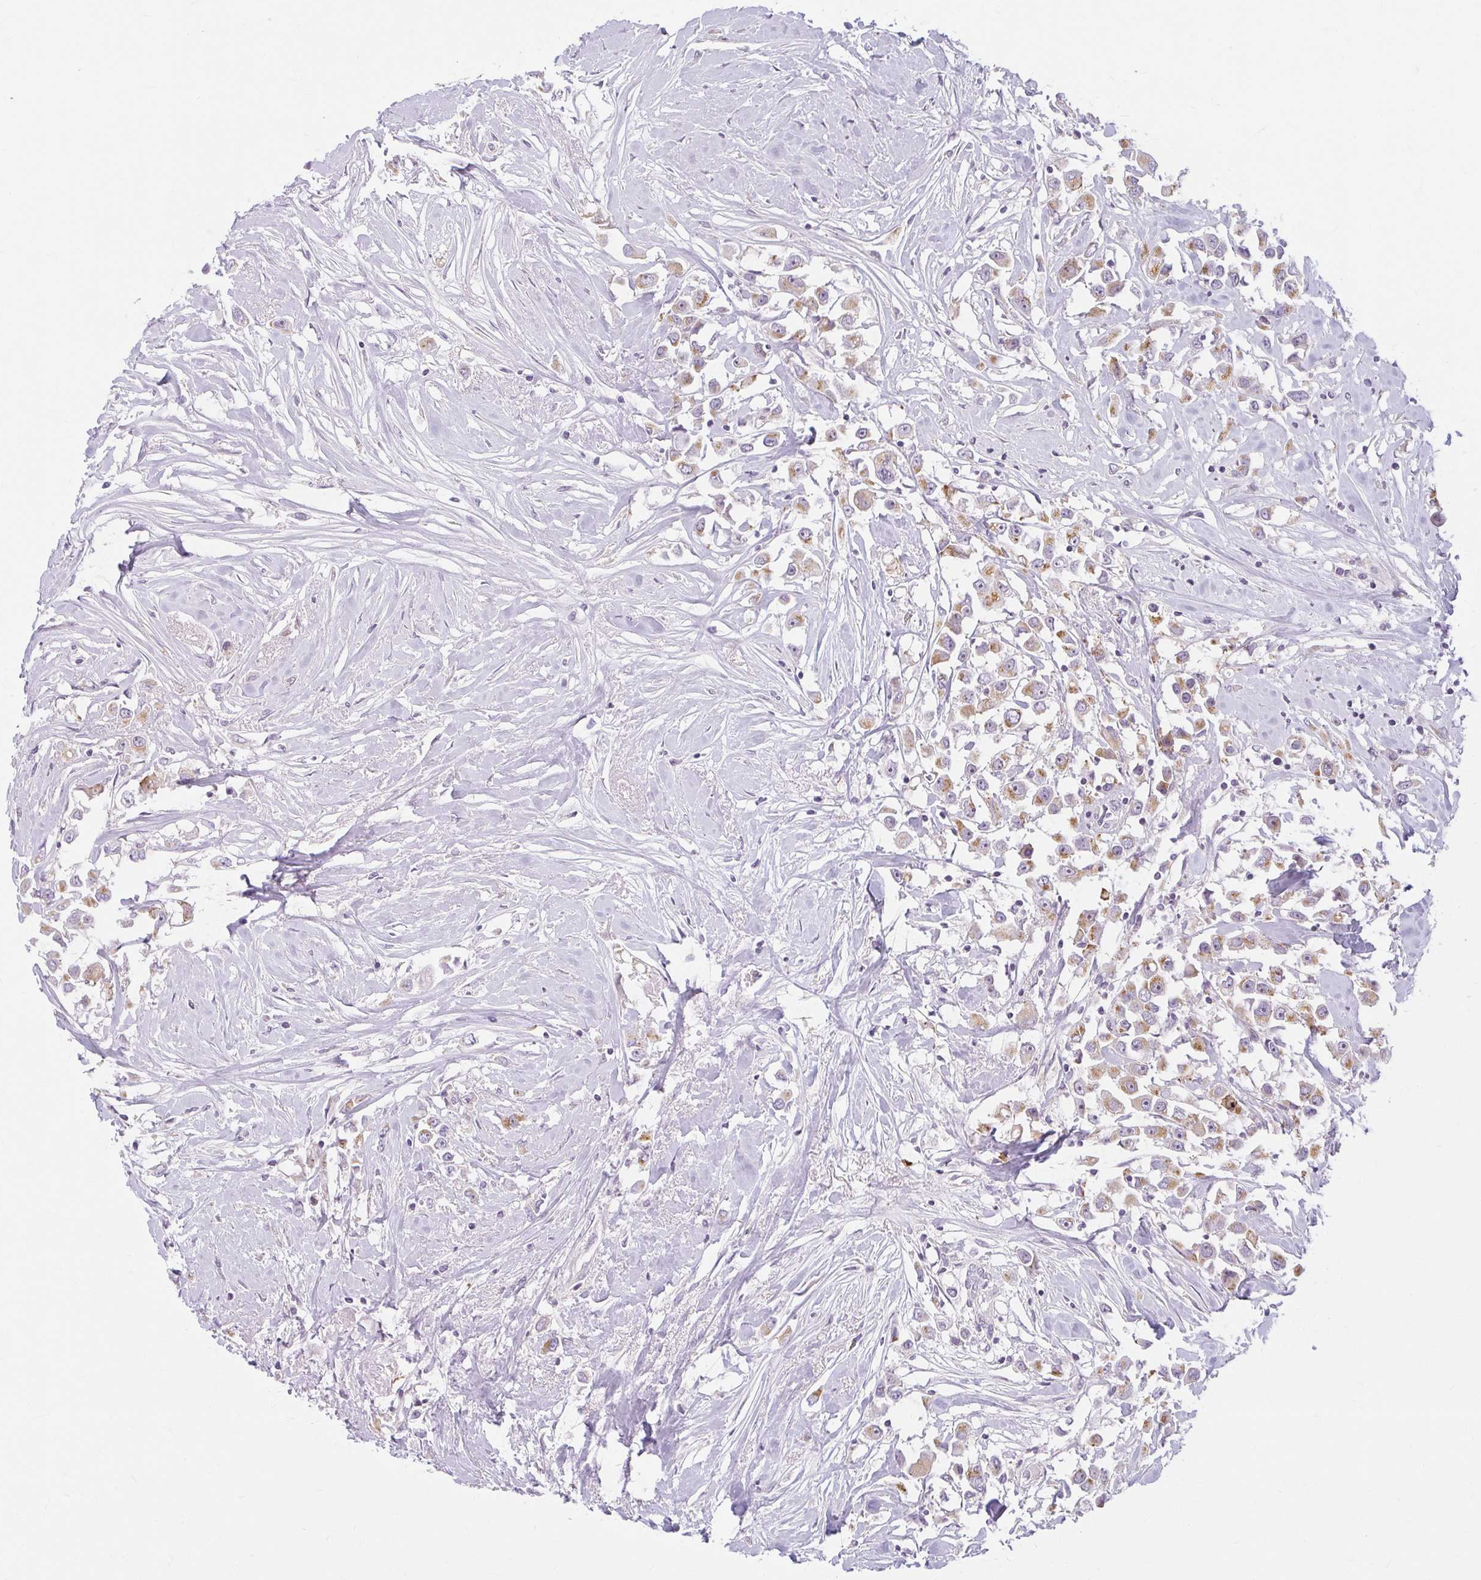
{"staining": {"intensity": "moderate", "quantity": "<25%", "location": "cytoplasmic/membranous"}, "tissue": "breast cancer", "cell_type": "Tumor cells", "image_type": "cancer", "snomed": [{"axis": "morphology", "description": "Duct carcinoma"}, {"axis": "topography", "description": "Breast"}], "caption": "IHC staining of breast infiltrating ductal carcinoma, which exhibits low levels of moderate cytoplasmic/membranous positivity in approximately <25% of tumor cells indicating moderate cytoplasmic/membranous protein staining. The staining was performed using DAB (brown) for protein detection and nuclei were counterstained in hematoxylin (blue).", "gene": "ZFYVE26", "patient": {"sex": "female", "age": 61}}